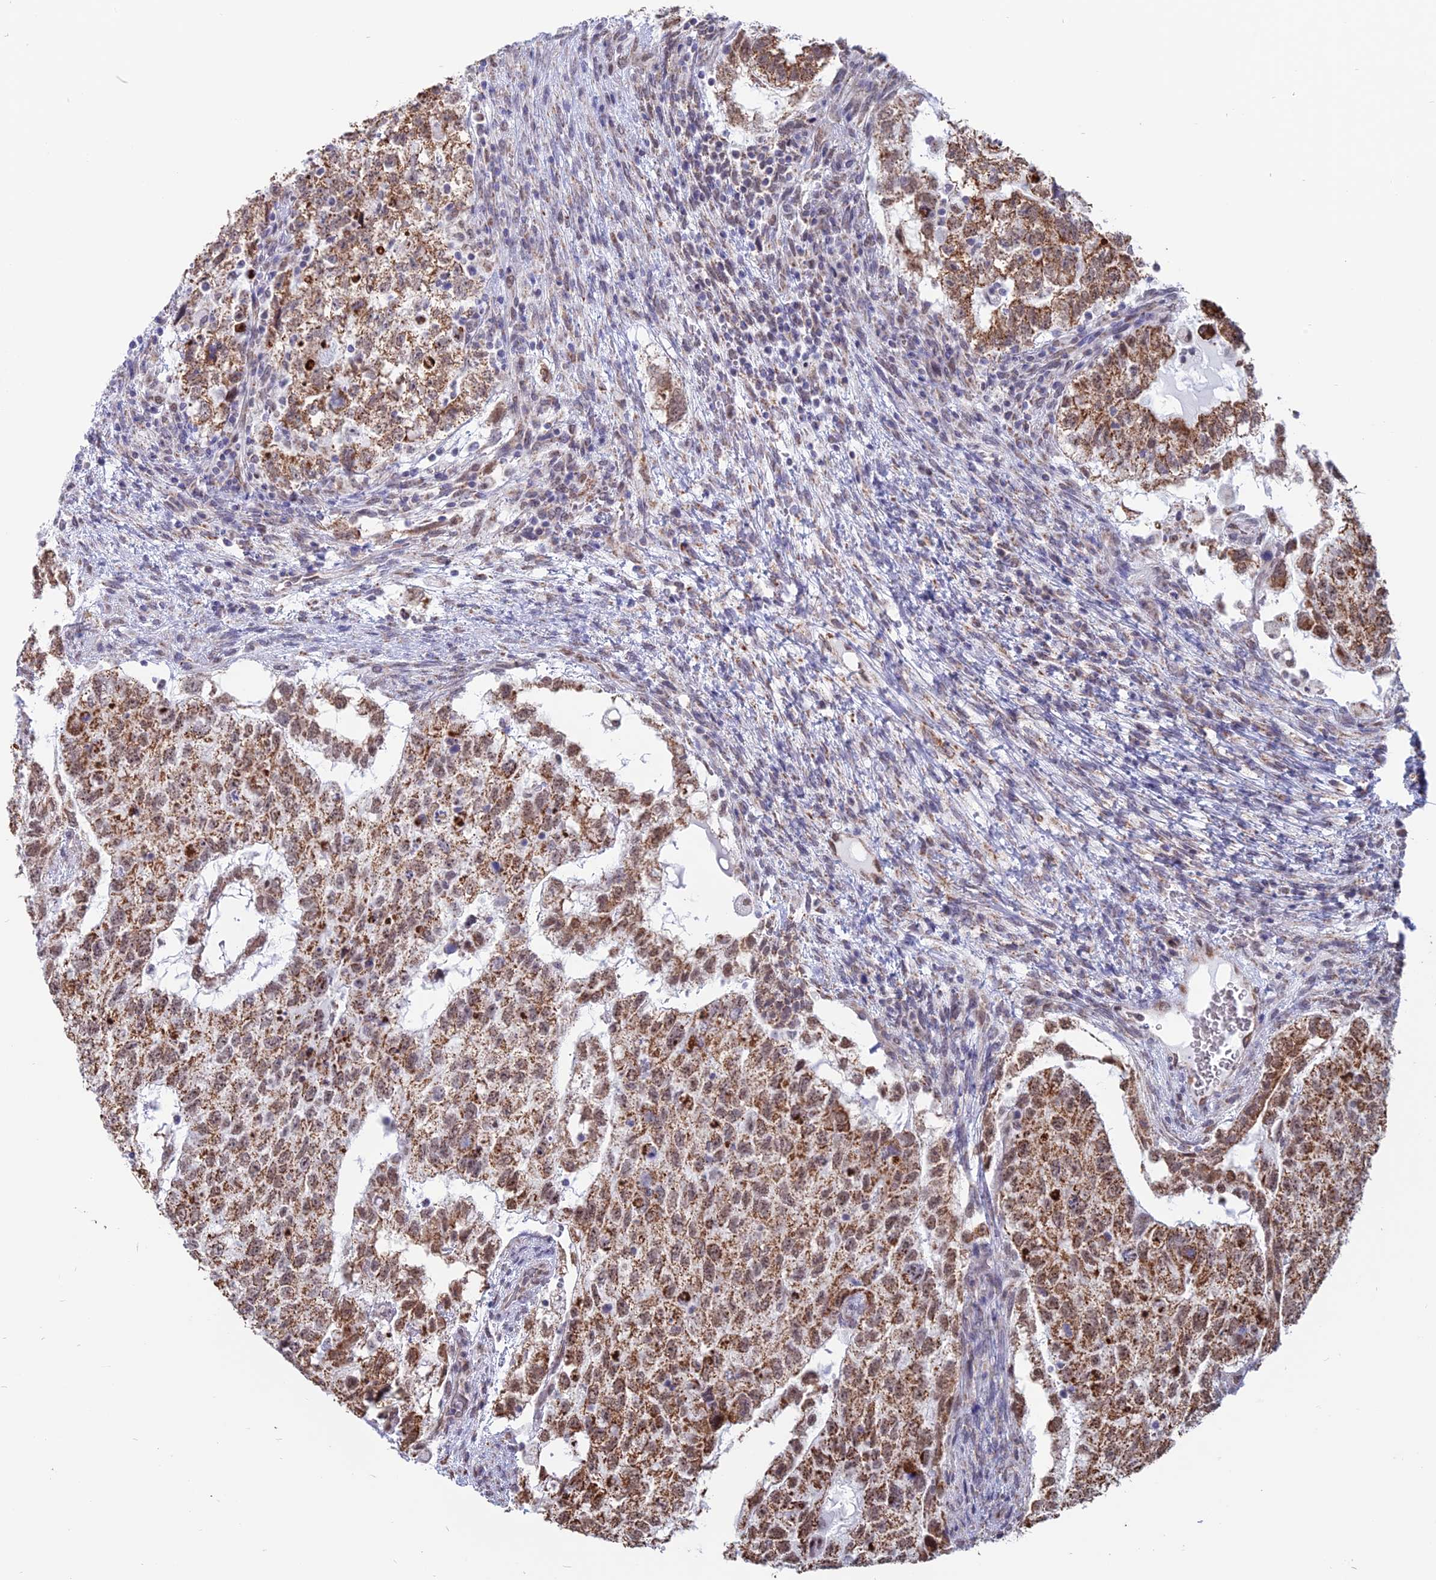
{"staining": {"intensity": "moderate", "quantity": ">75%", "location": "cytoplasmic/membranous"}, "tissue": "testis cancer", "cell_type": "Tumor cells", "image_type": "cancer", "snomed": [{"axis": "morphology", "description": "Normal tissue, NOS"}, {"axis": "morphology", "description": "Carcinoma, Embryonal, NOS"}, {"axis": "topography", "description": "Testis"}], "caption": "A brown stain labels moderate cytoplasmic/membranous positivity of a protein in testis embryonal carcinoma tumor cells. Nuclei are stained in blue.", "gene": "ARHGAP40", "patient": {"sex": "male", "age": 36}}